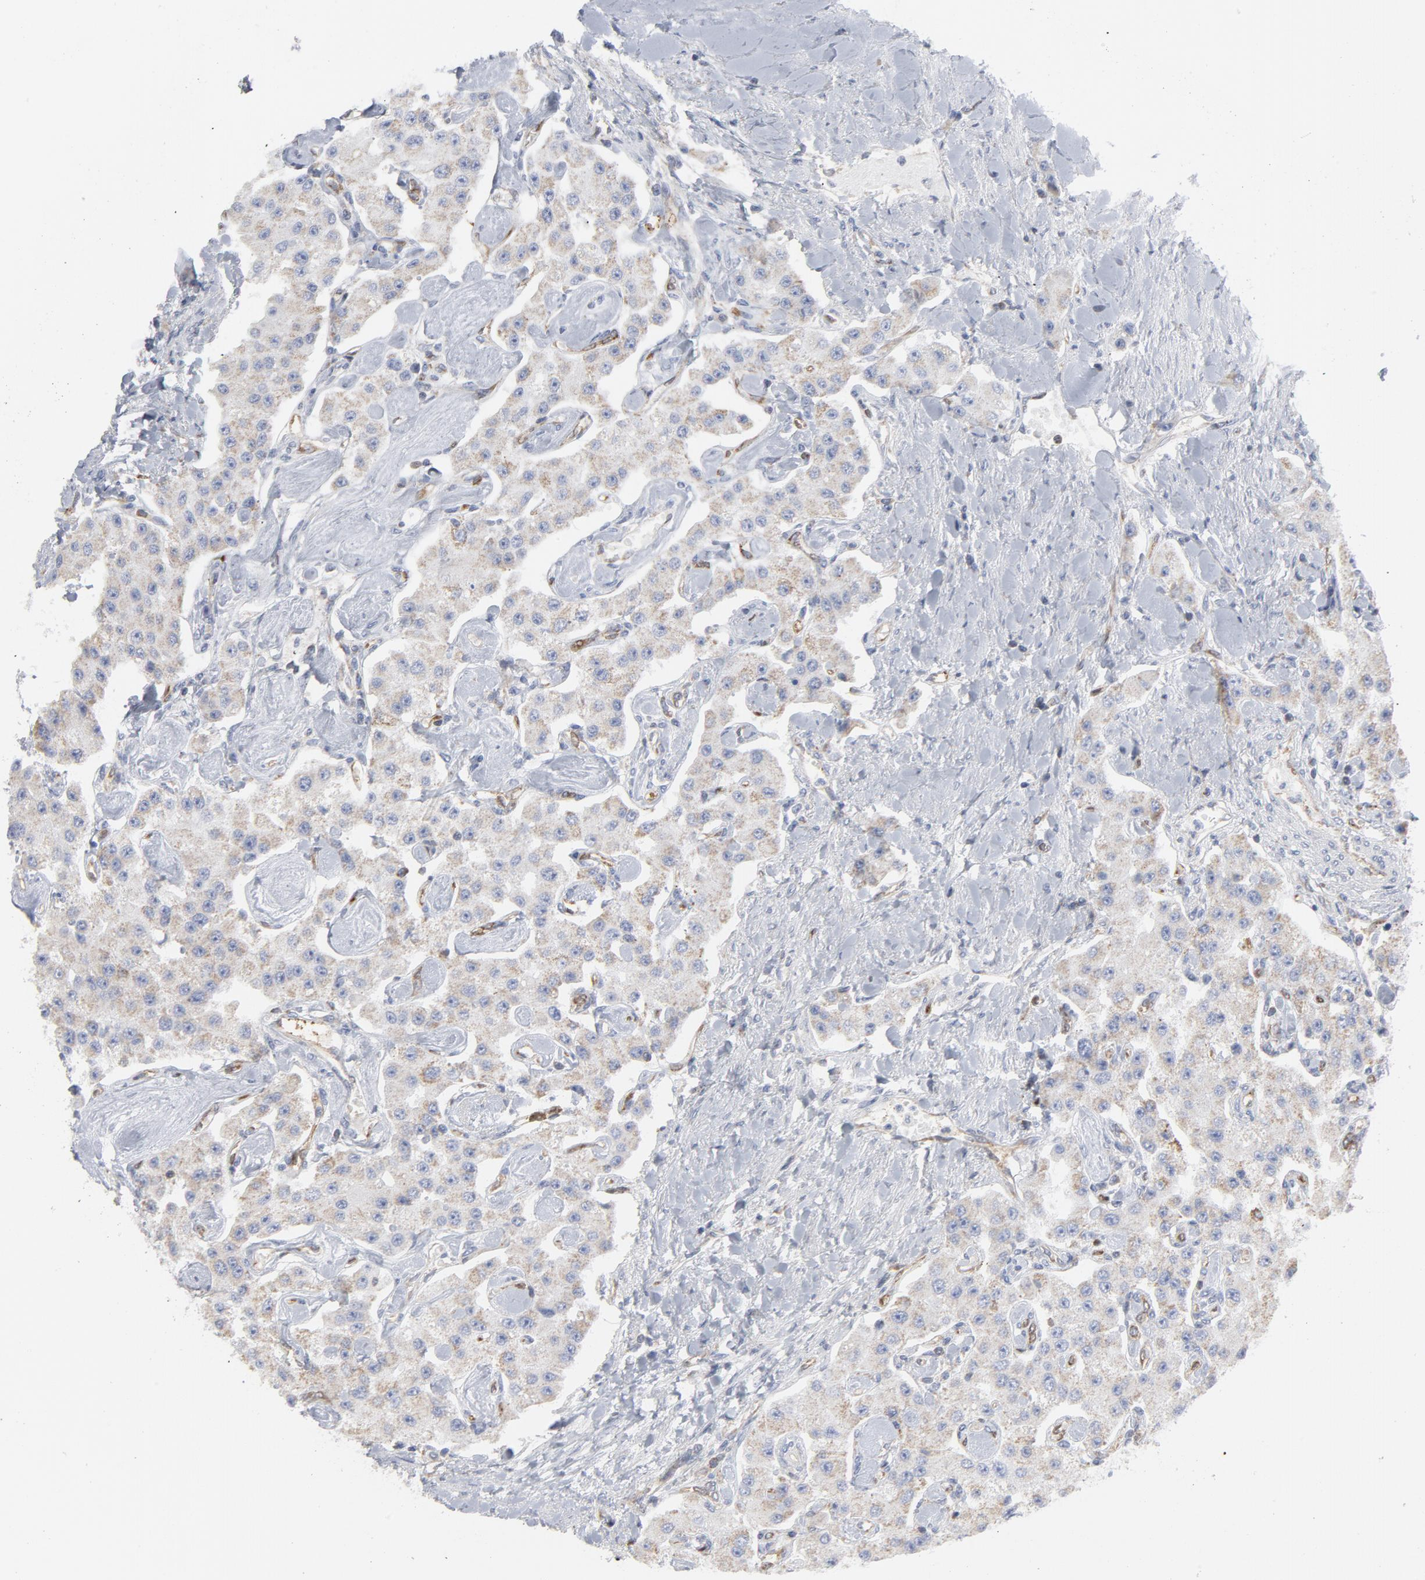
{"staining": {"intensity": "weak", "quantity": "25%-75%", "location": "cytoplasmic/membranous"}, "tissue": "carcinoid", "cell_type": "Tumor cells", "image_type": "cancer", "snomed": [{"axis": "morphology", "description": "Carcinoid, malignant, NOS"}, {"axis": "topography", "description": "Pancreas"}], "caption": "Human carcinoid stained for a protein (brown) displays weak cytoplasmic/membranous positive expression in about 25%-75% of tumor cells.", "gene": "OXA1L", "patient": {"sex": "male", "age": 41}}